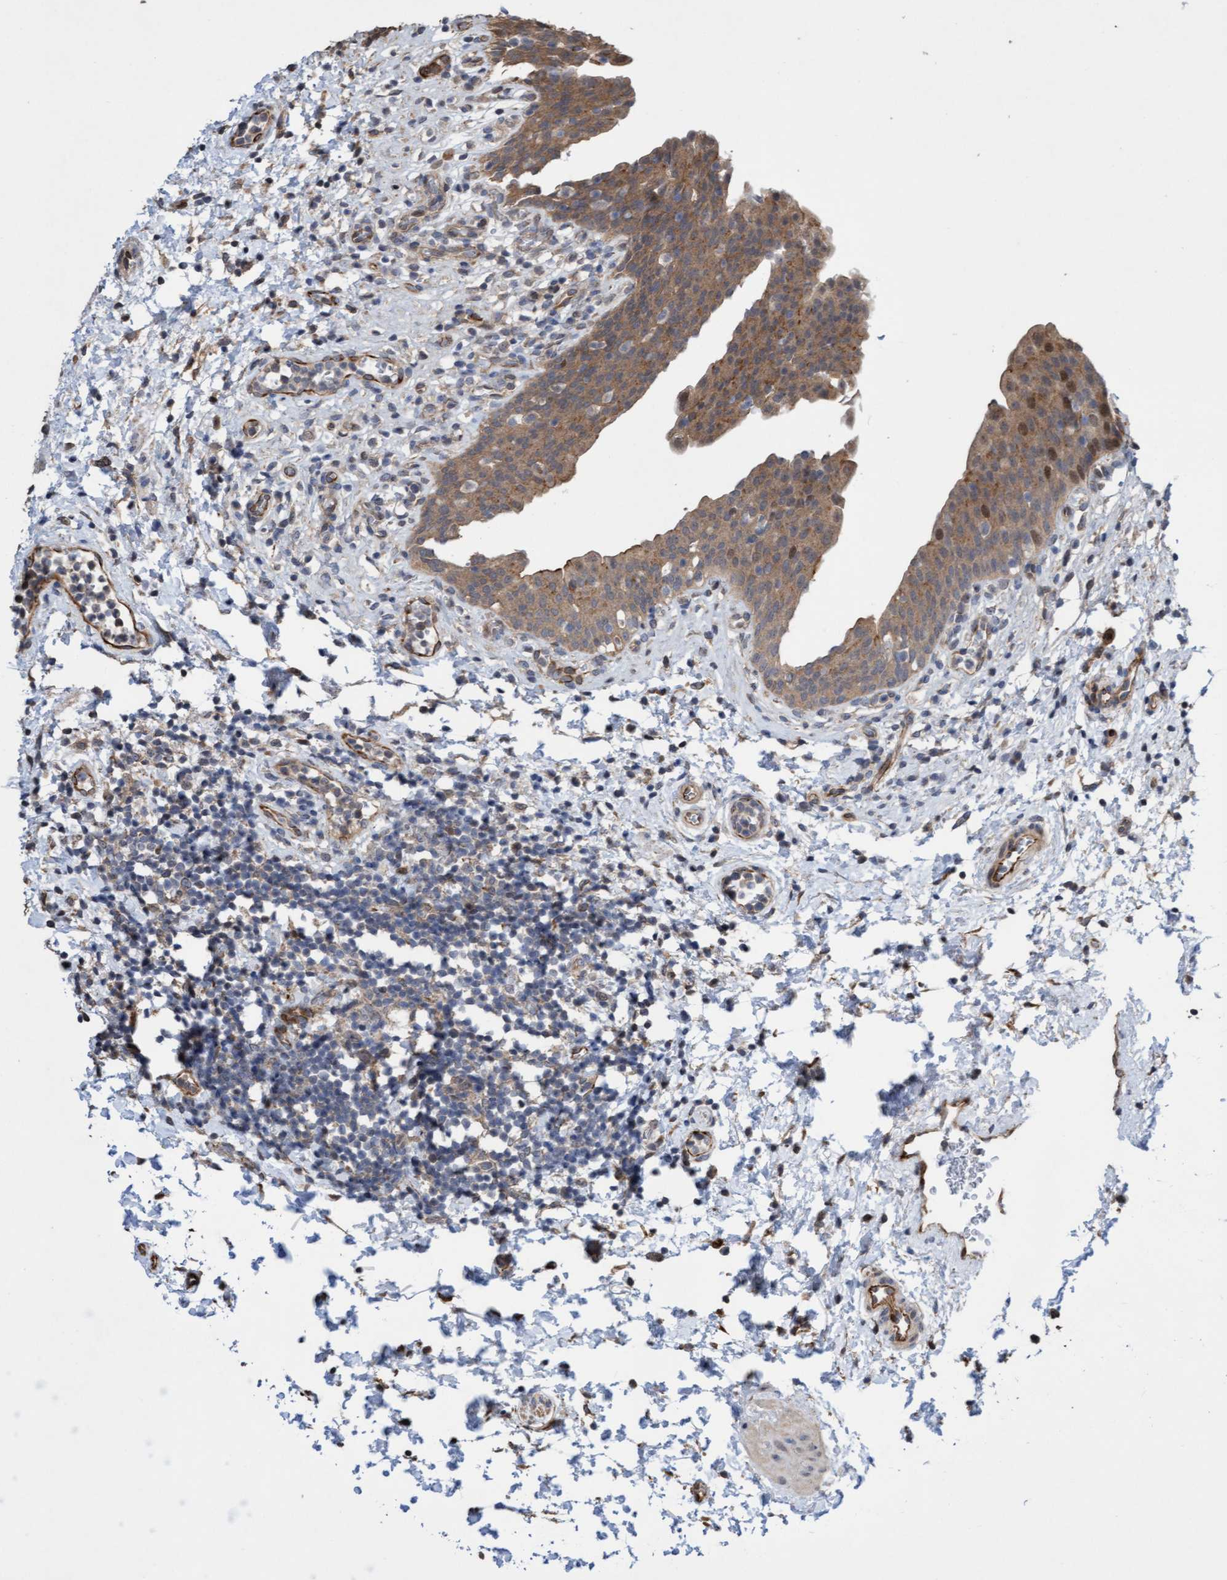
{"staining": {"intensity": "moderate", "quantity": ">75%", "location": "cytoplasmic/membranous,nuclear"}, "tissue": "urinary bladder", "cell_type": "Urothelial cells", "image_type": "normal", "snomed": [{"axis": "morphology", "description": "Normal tissue, NOS"}, {"axis": "topography", "description": "Urinary bladder"}], "caption": "Urinary bladder stained with a brown dye displays moderate cytoplasmic/membranous,nuclear positive positivity in approximately >75% of urothelial cells.", "gene": "ITFG1", "patient": {"sex": "male", "age": 37}}